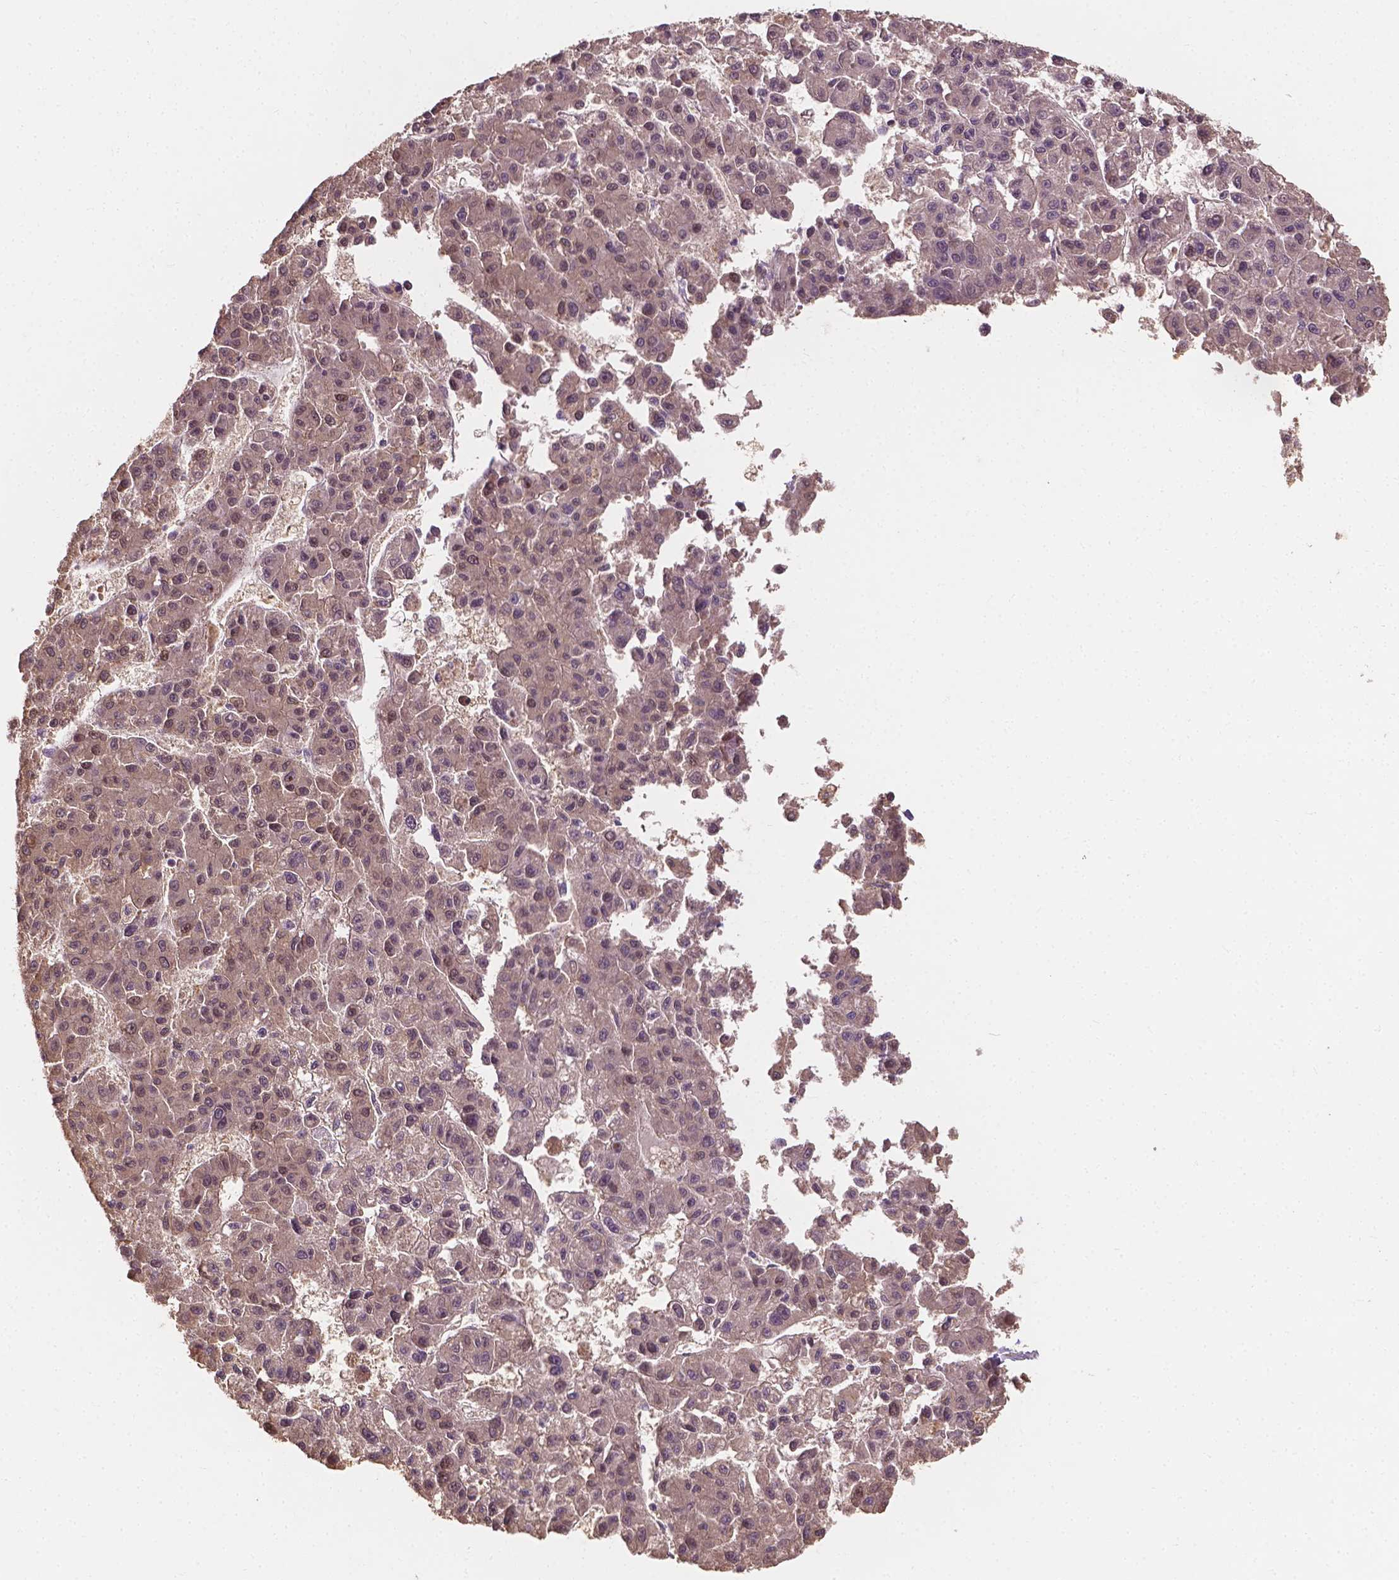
{"staining": {"intensity": "negative", "quantity": "none", "location": "none"}, "tissue": "liver cancer", "cell_type": "Tumor cells", "image_type": "cancer", "snomed": [{"axis": "morphology", "description": "Carcinoma, Hepatocellular, NOS"}, {"axis": "topography", "description": "Liver"}], "caption": "Immunohistochemistry (IHC) histopathology image of neoplastic tissue: liver cancer (hepatocellular carcinoma) stained with DAB (3,3'-diaminobenzidine) displays no significant protein staining in tumor cells.", "gene": "YAP1", "patient": {"sex": "male", "age": 70}}